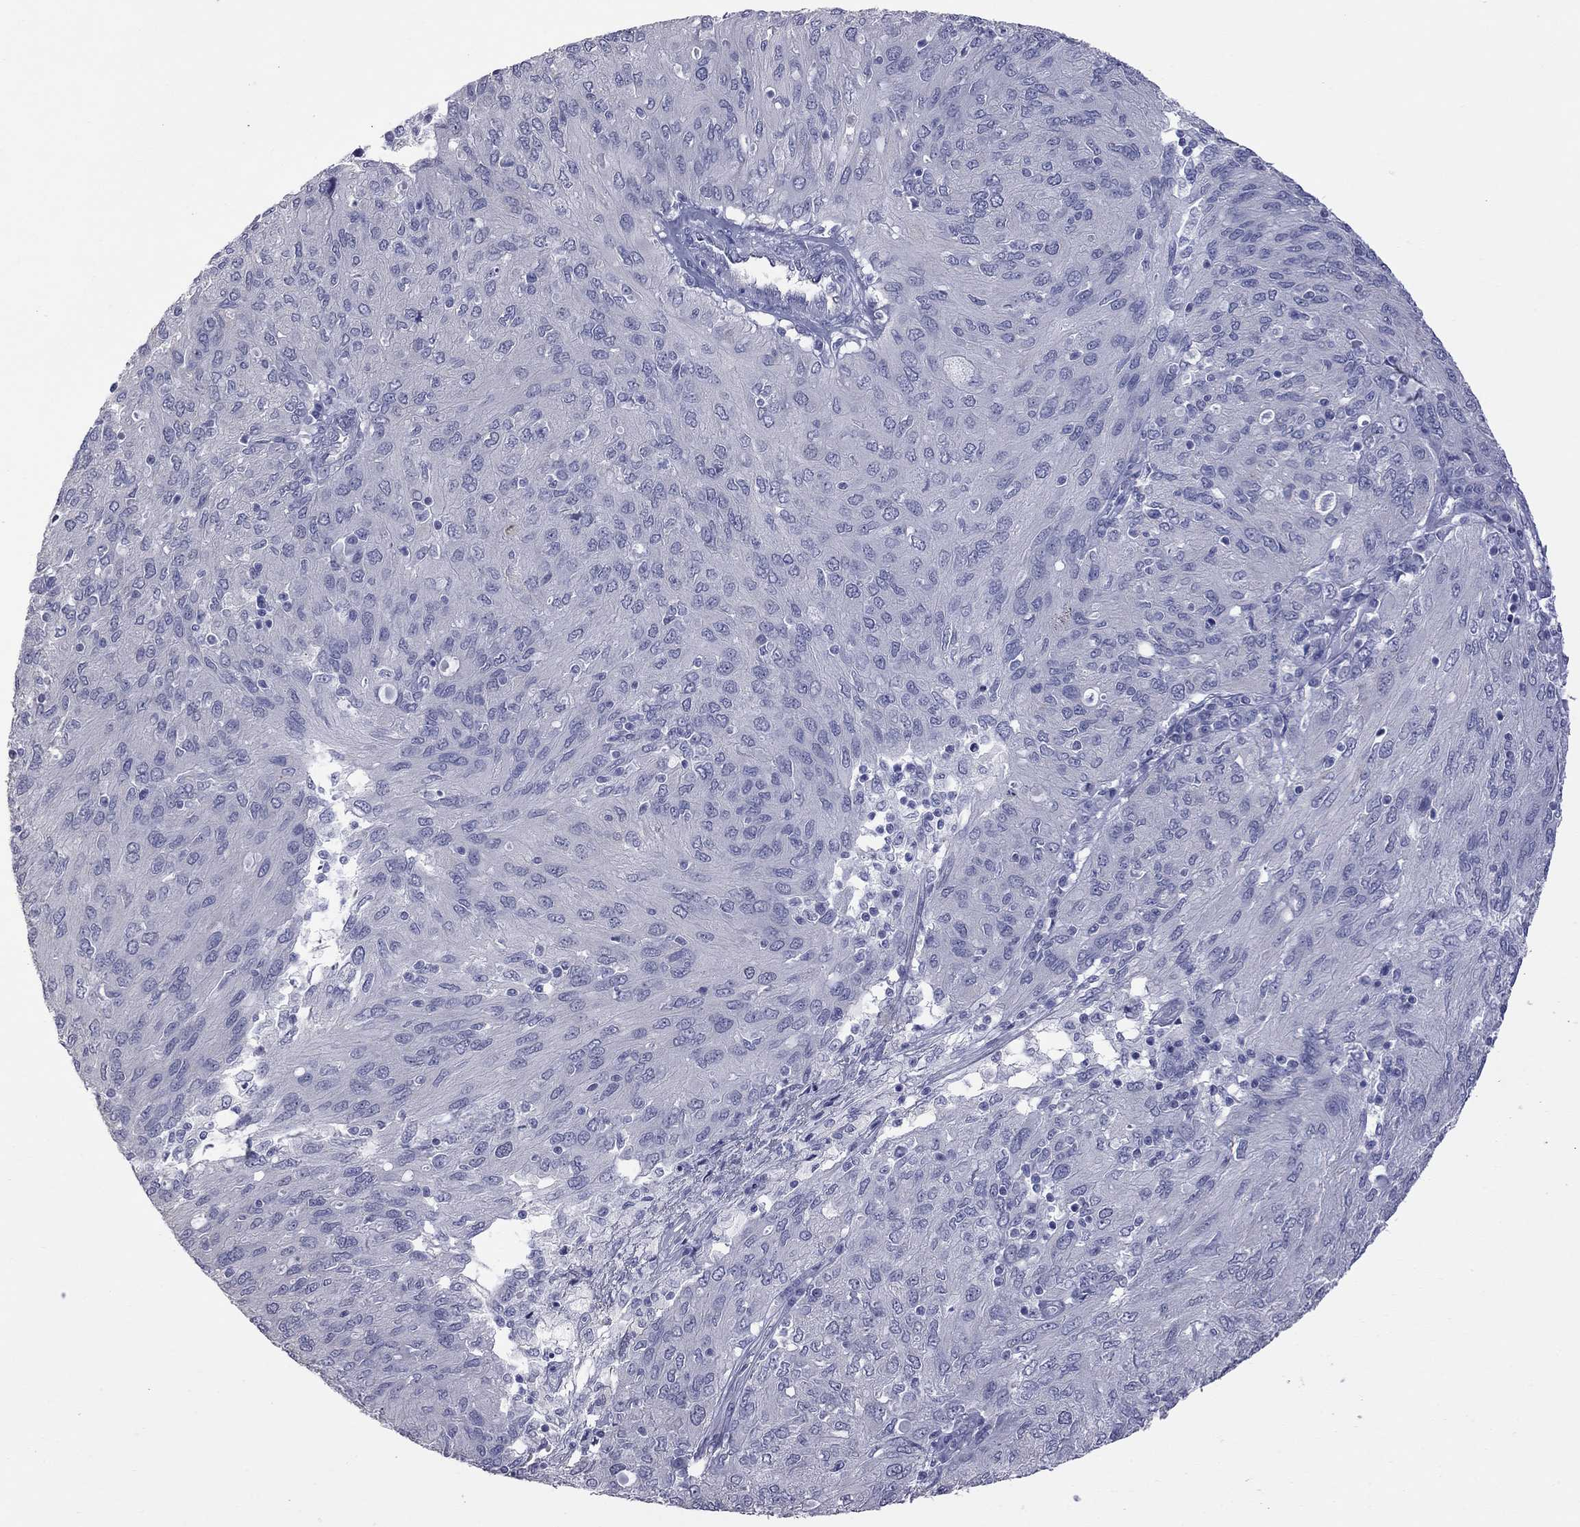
{"staining": {"intensity": "negative", "quantity": "none", "location": "none"}, "tissue": "ovarian cancer", "cell_type": "Tumor cells", "image_type": "cancer", "snomed": [{"axis": "morphology", "description": "Carcinoma, endometroid"}, {"axis": "topography", "description": "Ovary"}], "caption": "DAB immunohistochemical staining of human endometroid carcinoma (ovarian) displays no significant staining in tumor cells.", "gene": "HYLS1", "patient": {"sex": "female", "age": 50}}